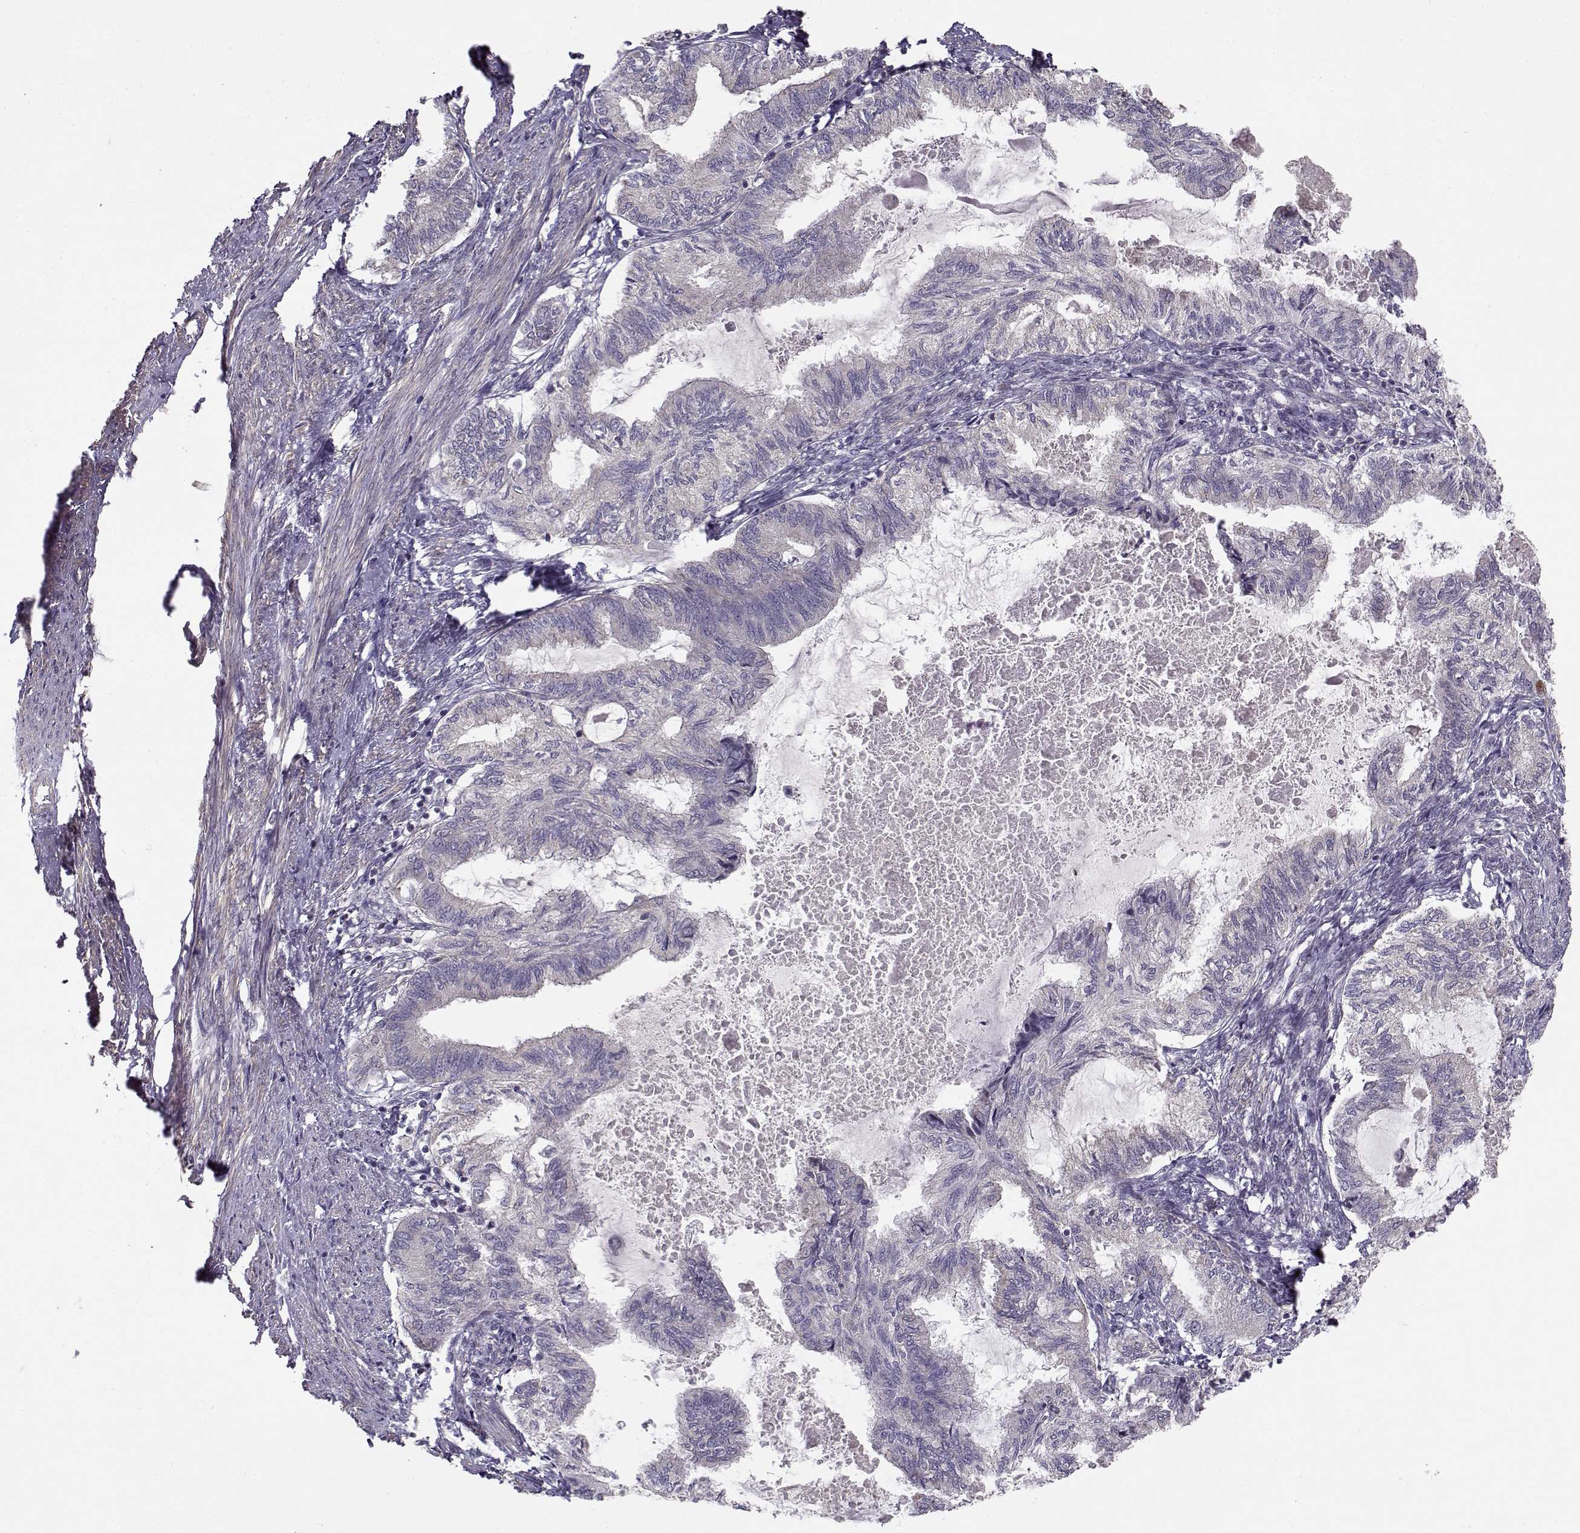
{"staining": {"intensity": "negative", "quantity": "none", "location": "none"}, "tissue": "endometrial cancer", "cell_type": "Tumor cells", "image_type": "cancer", "snomed": [{"axis": "morphology", "description": "Adenocarcinoma, NOS"}, {"axis": "topography", "description": "Endometrium"}], "caption": "There is no significant staining in tumor cells of adenocarcinoma (endometrial).", "gene": "ENTPD8", "patient": {"sex": "female", "age": 86}}